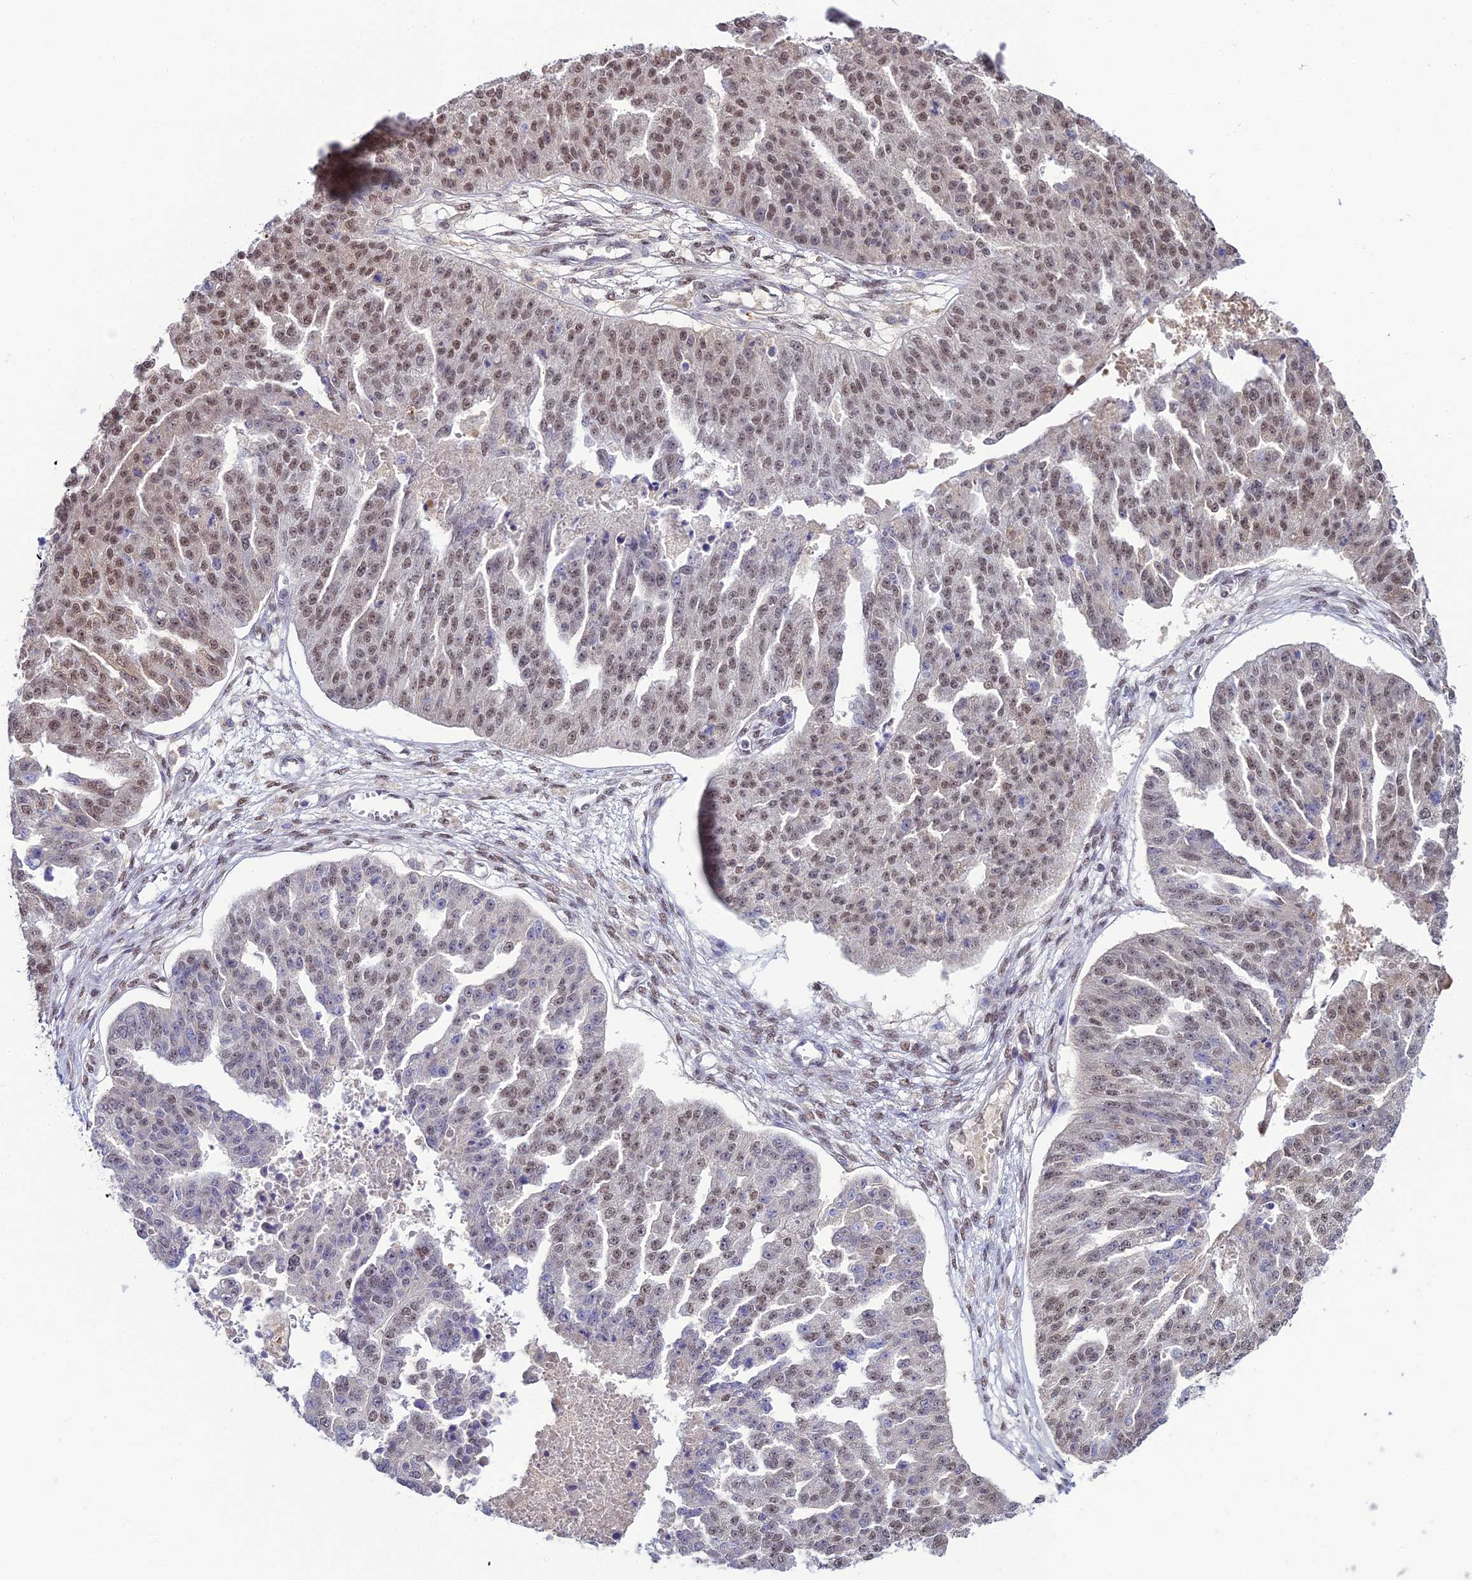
{"staining": {"intensity": "weak", "quantity": "25%-75%", "location": "nuclear"}, "tissue": "ovarian cancer", "cell_type": "Tumor cells", "image_type": "cancer", "snomed": [{"axis": "morphology", "description": "Cystadenocarcinoma, serous, NOS"}, {"axis": "topography", "description": "Ovary"}], "caption": "Immunohistochemical staining of human ovarian cancer (serous cystadenocarcinoma) exhibits low levels of weak nuclear protein staining in approximately 25%-75% of tumor cells. (Stains: DAB (3,3'-diaminobenzidine) in brown, nuclei in blue, Microscopy: brightfield microscopy at high magnification).", "gene": "RBM12", "patient": {"sex": "female", "age": 58}}